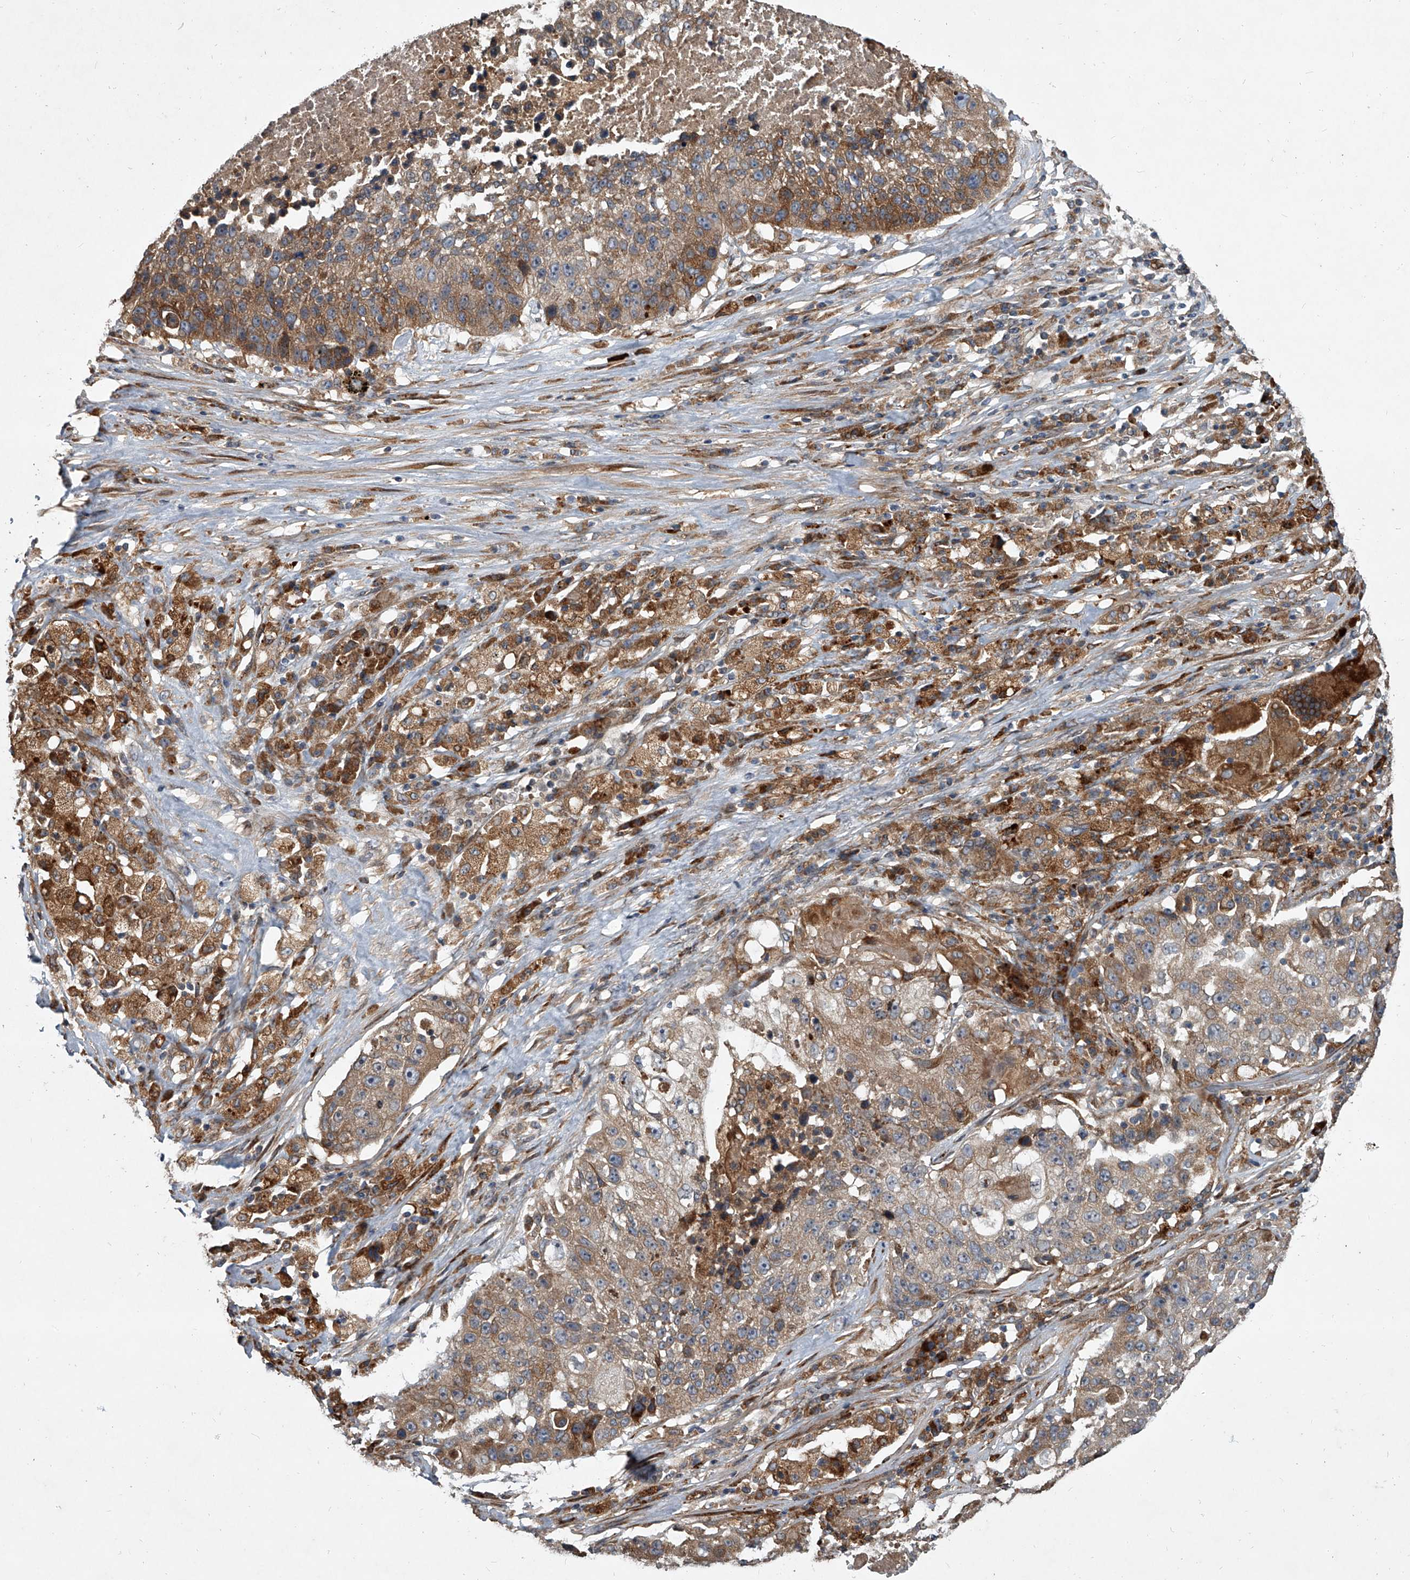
{"staining": {"intensity": "moderate", "quantity": ">75%", "location": "cytoplasmic/membranous"}, "tissue": "lung cancer", "cell_type": "Tumor cells", "image_type": "cancer", "snomed": [{"axis": "morphology", "description": "Squamous cell carcinoma, NOS"}, {"axis": "topography", "description": "Lung"}], "caption": "This image exhibits immunohistochemistry (IHC) staining of human squamous cell carcinoma (lung), with medium moderate cytoplasmic/membranous expression in approximately >75% of tumor cells.", "gene": "EVA1C", "patient": {"sex": "male", "age": 61}}